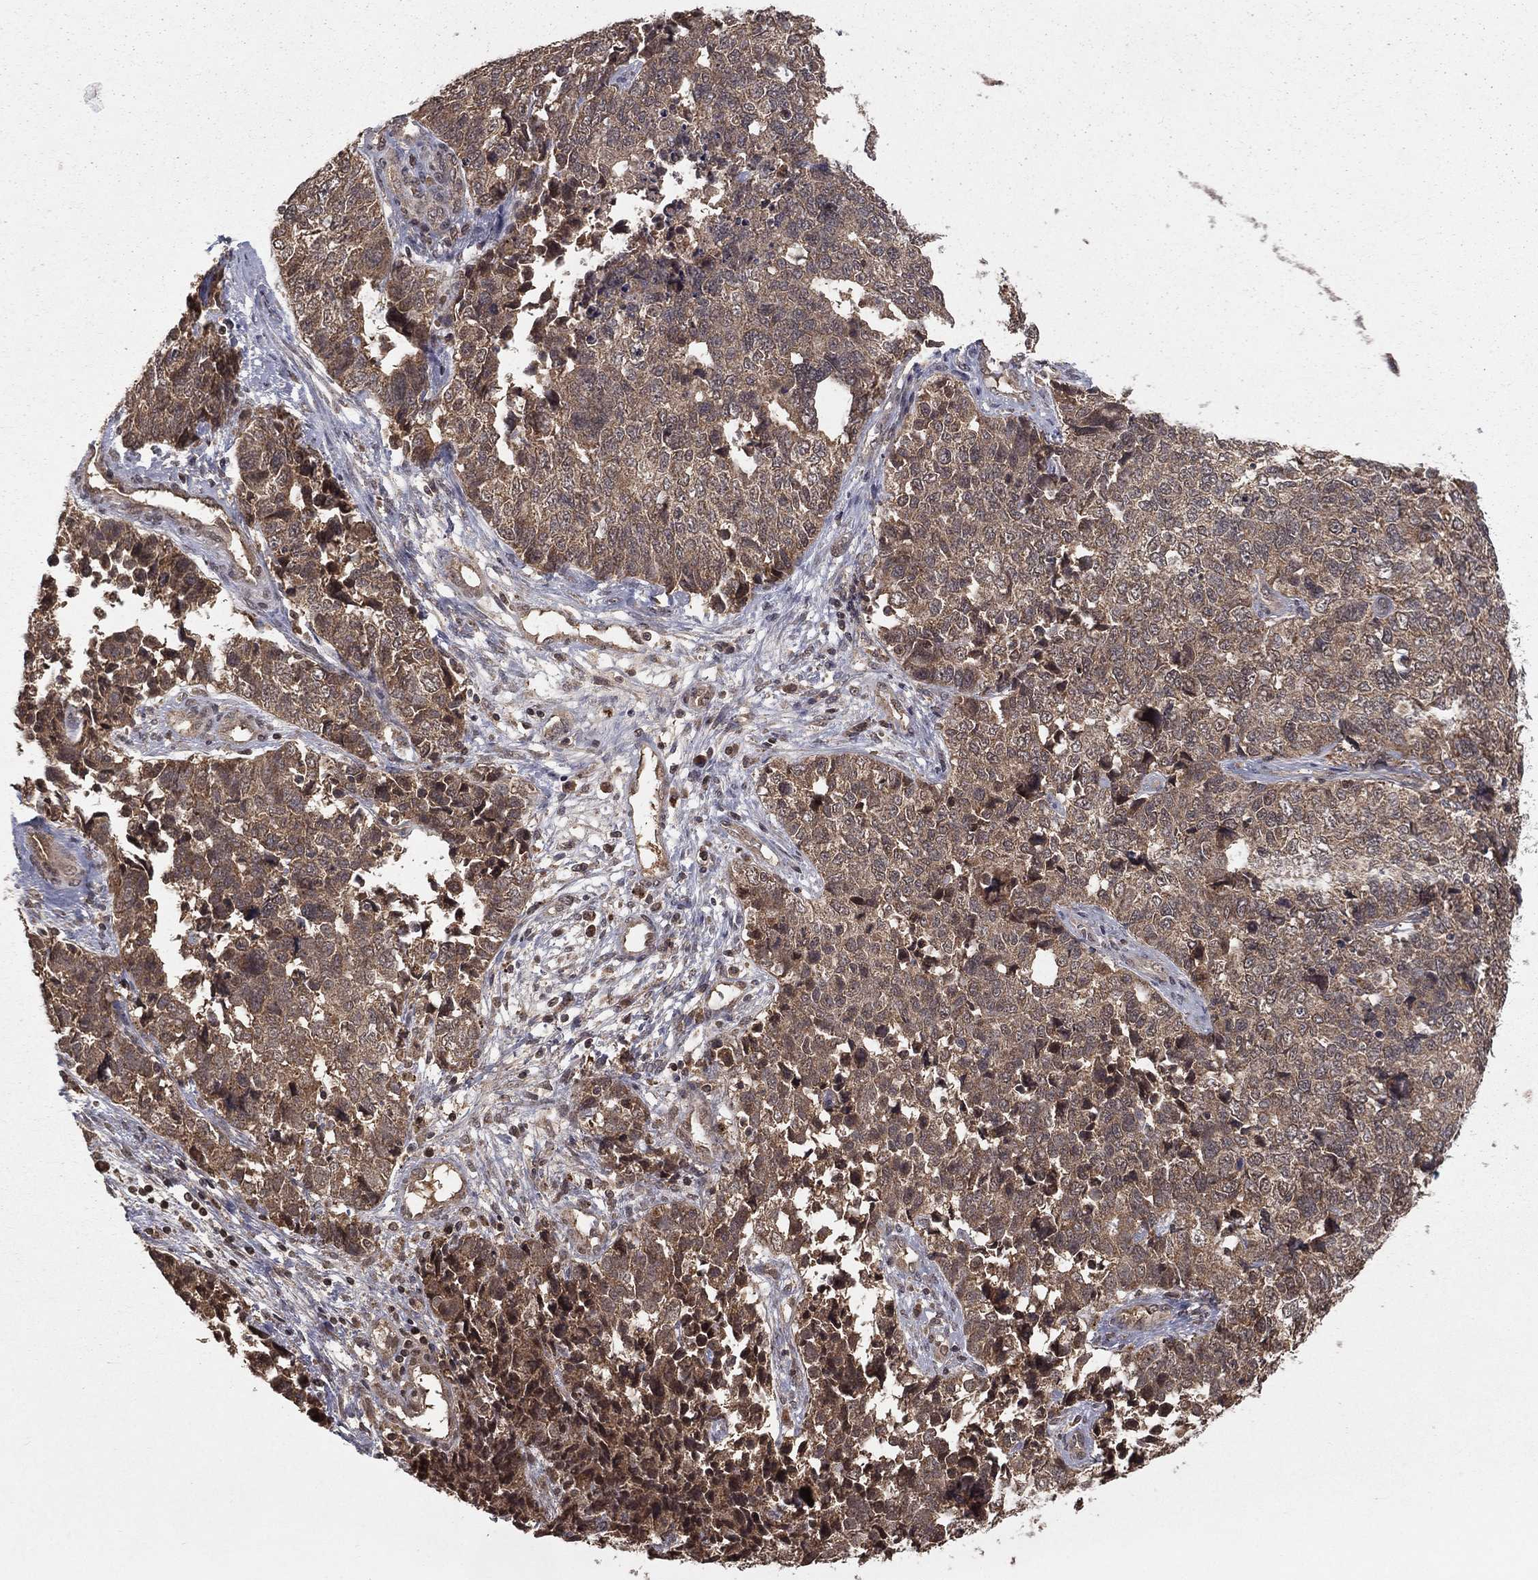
{"staining": {"intensity": "weak", "quantity": ">75%", "location": "cytoplasmic/membranous"}, "tissue": "cervical cancer", "cell_type": "Tumor cells", "image_type": "cancer", "snomed": [{"axis": "morphology", "description": "Squamous cell carcinoma, NOS"}, {"axis": "topography", "description": "Cervix"}], "caption": "The image exhibits staining of squamous cell carcinoma (cervical), revealing weak cytoplasmic/membranous protein expression (brown color) within tumor cells.", "gene": "ZDHHC15", "patient": {"sex": "female", "age": 63}}